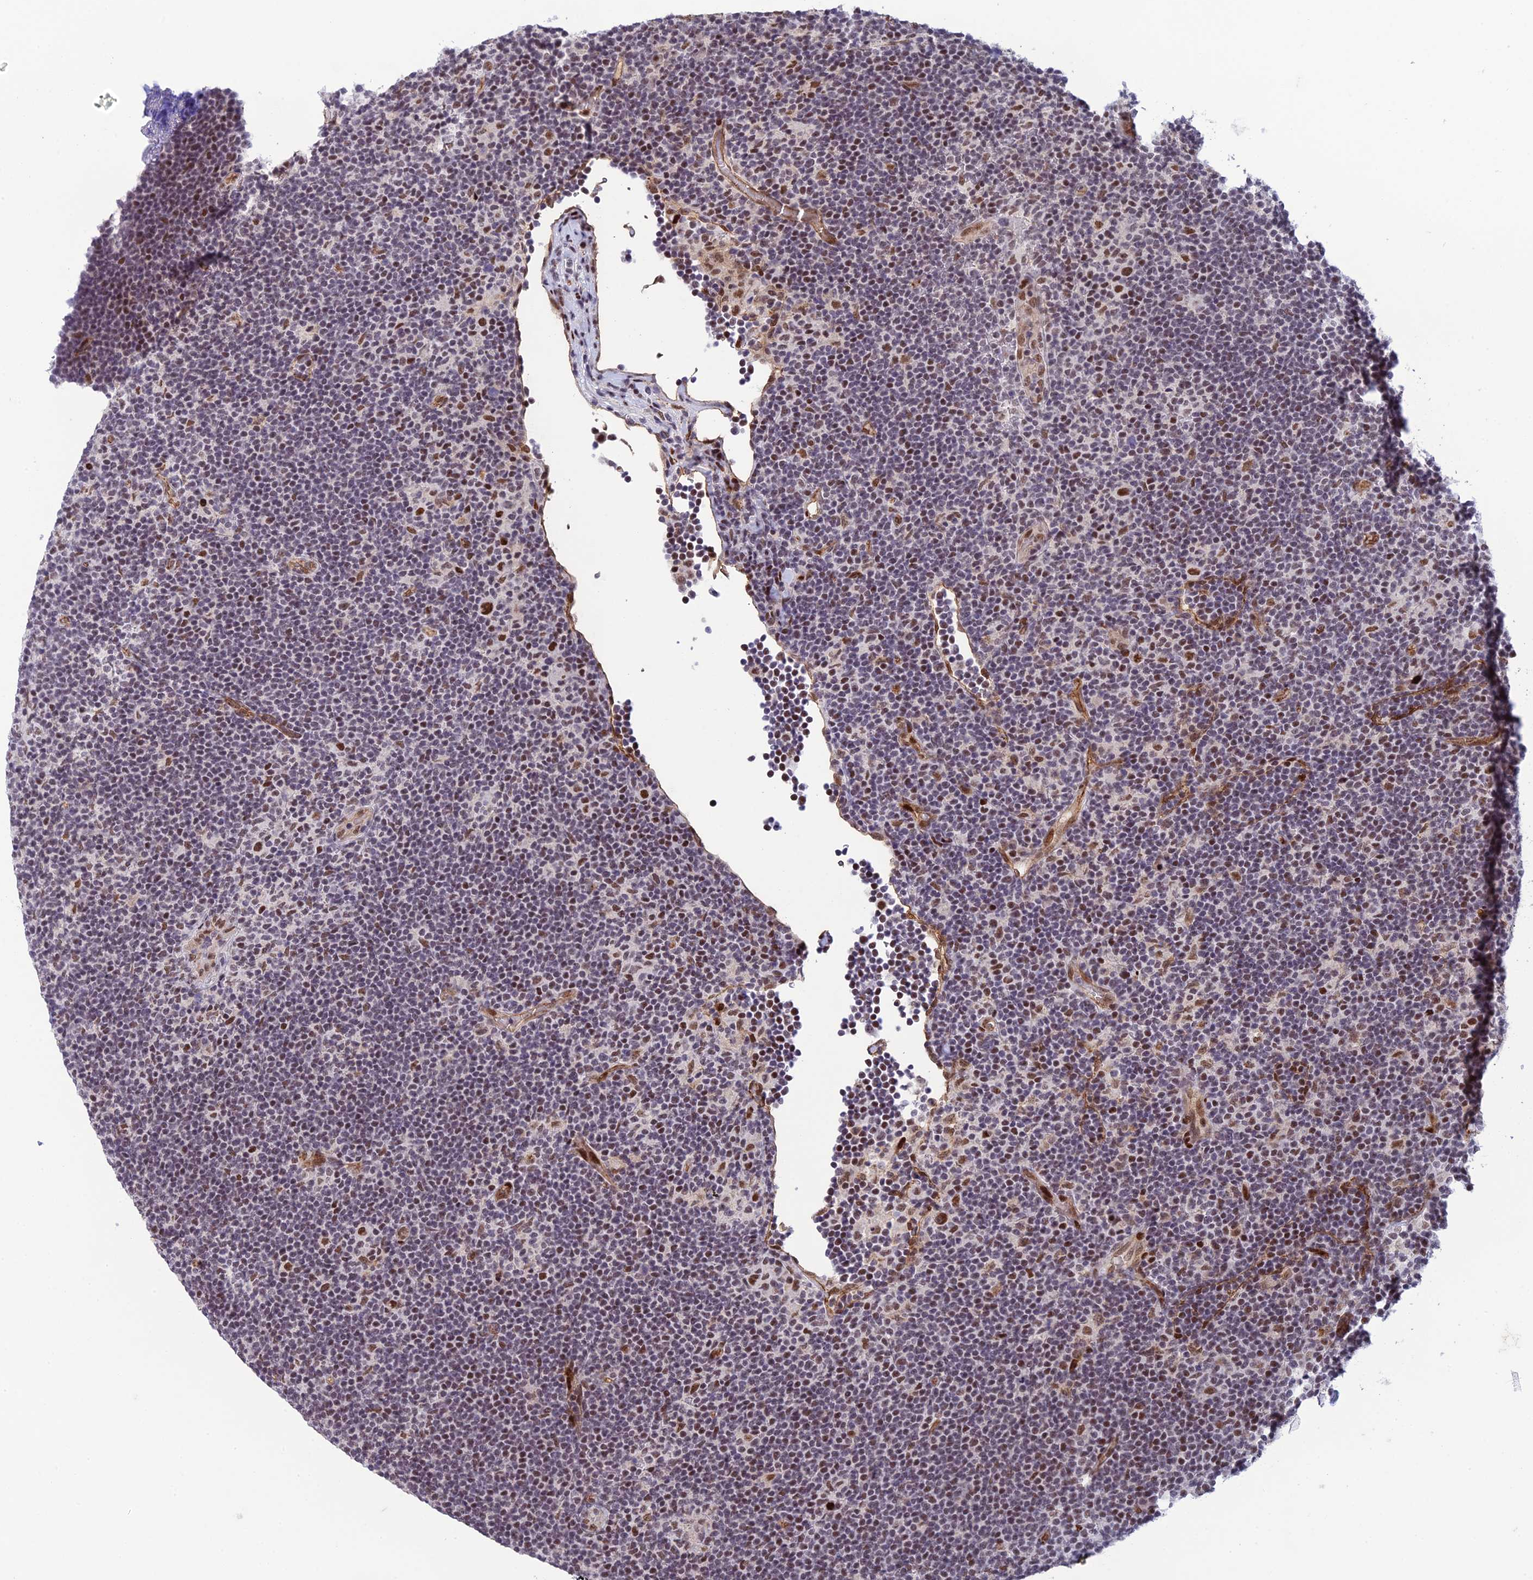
{"staining": {"intensity": "moderate", "quantity": ">75%", "location": "nuclear"}, "tissue": "lymphoma", "cell_type": "Tumor cells", "image_type": "cancer", "snomed": [{"axis": "morphology", "description": "Hodgkin's disease, NOS"}, {"axis": "topography", "description": "Lymph node"}], "caption": "Protein positivity by immunohistochemistry shows moderate nuclear positivity in approximately >75% of tumor cells in lymphoma.", "gene": "RANBP3", "patient": {"sex": "female", "age": 57}}